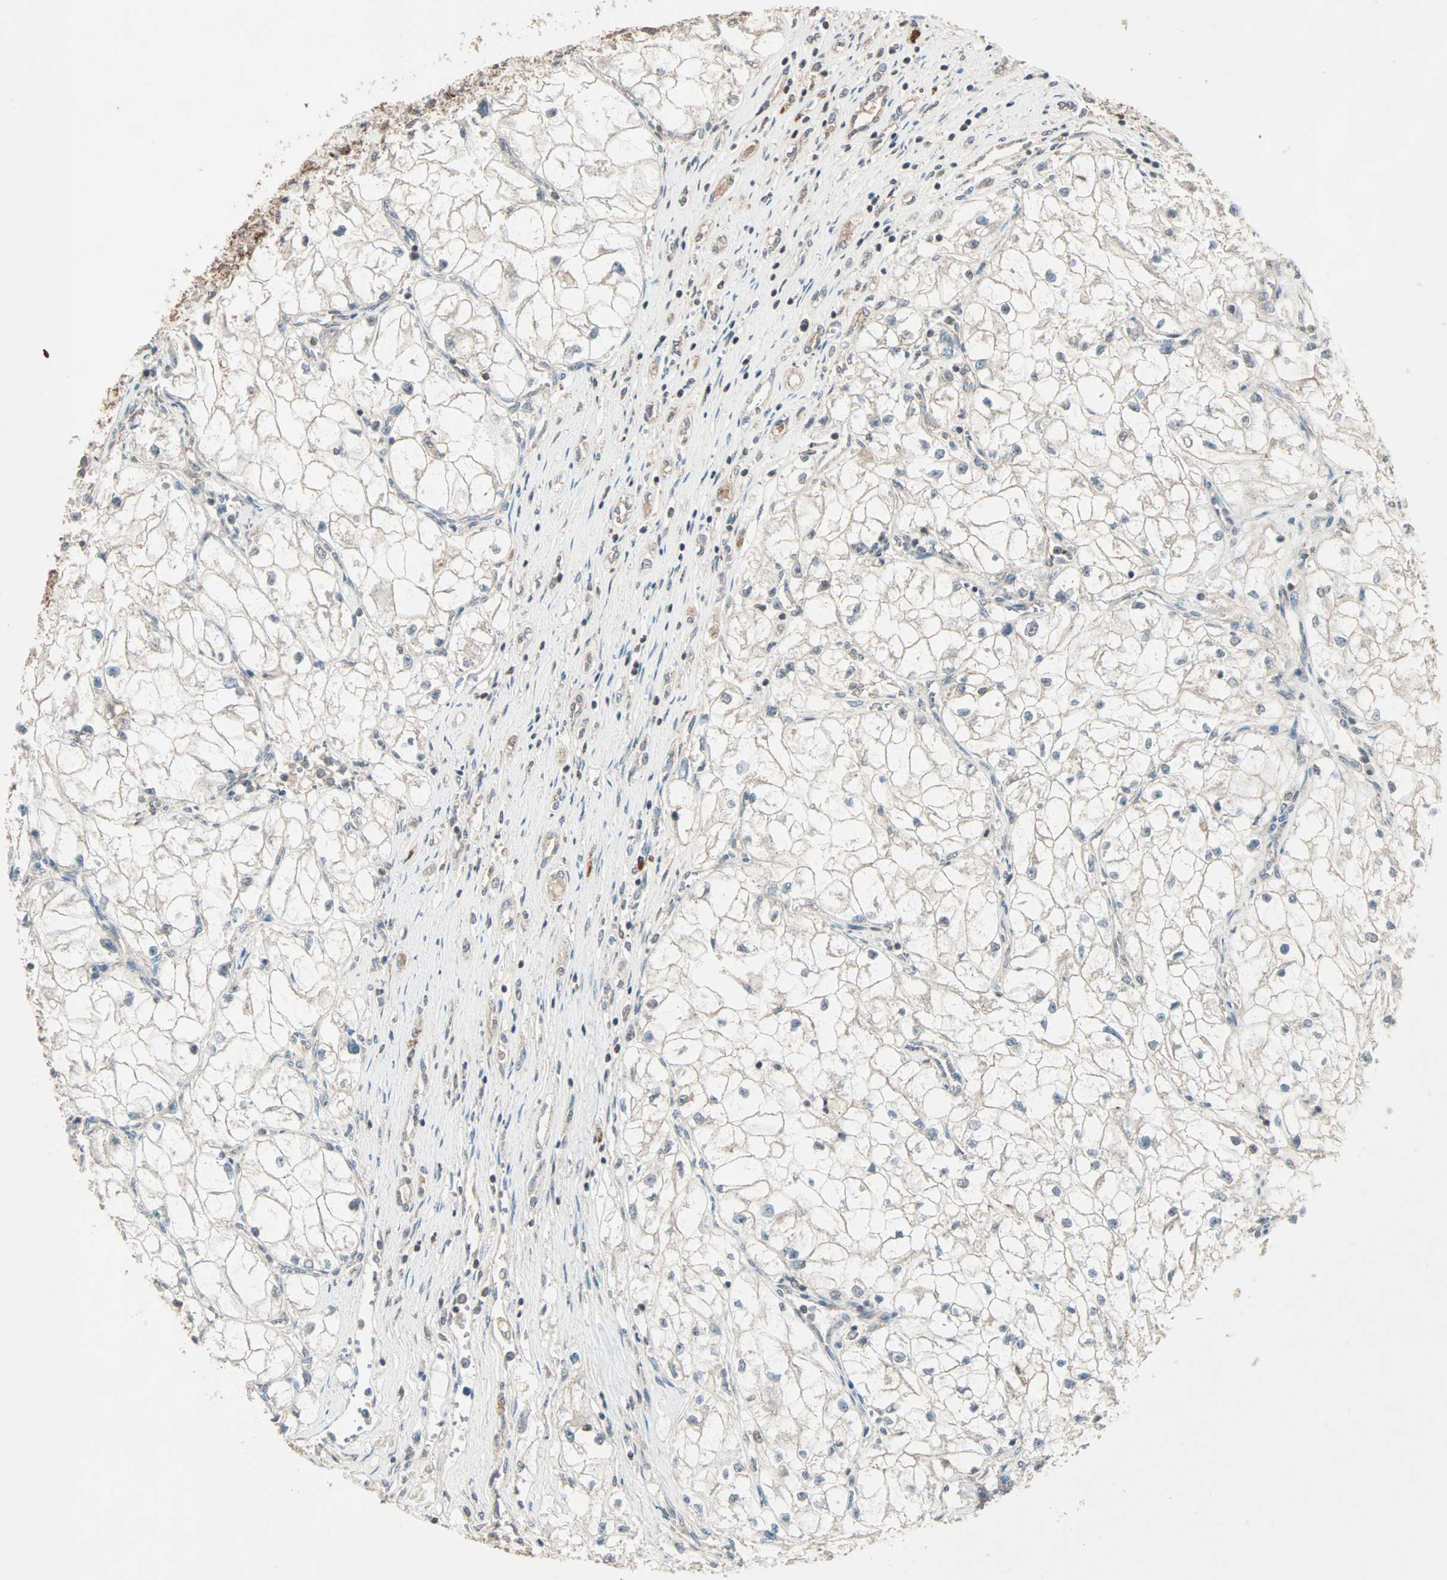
{"staining": {"intensity": "negative", "quantity": "none", "location": "none"}, "tissue": "renal cancer", "cell_type": "Tumor cells", "image_type": "cancer", "snomed": [{"axis": "morphology", "description": "Adenocarcinoma, NOS"}, {"axis": "topography", "description": "Kidney"}], "caption": "An immunohistochemistry histopathology image of adenocarcinoma (renal) is shown. There is no staining in tumor cells of adenocarcinoma (renal). The staining was performed using DAB (3,3'-diaminobenzidine) to visualize the protein expression in brown, while the nuclei were stained in blue with hematoxylin (Magnification: 20x).", "gene": "MAP3K21", "patient": {"sex": "female", "age": 70}}